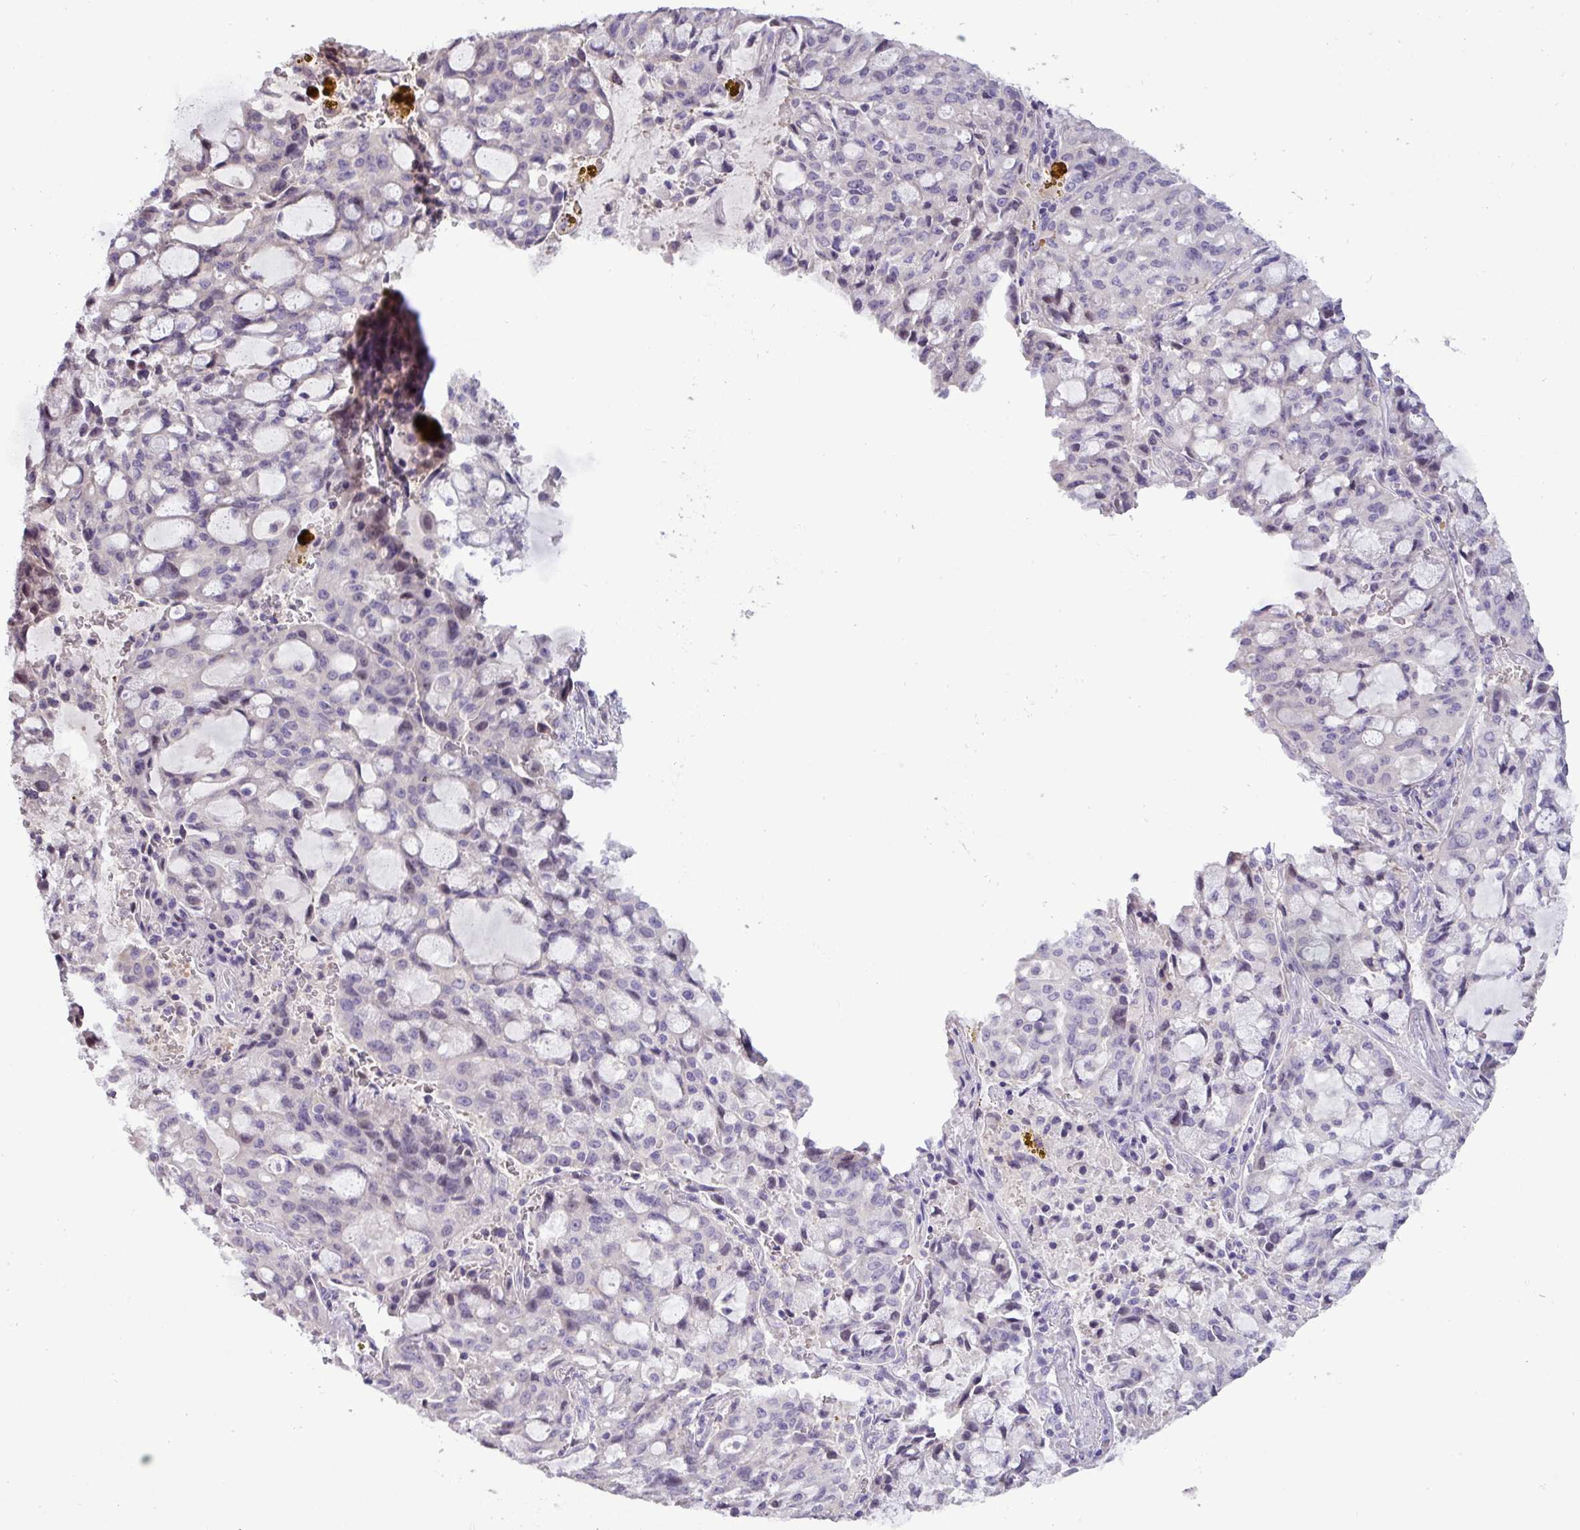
{"staining": {"intensity": "negative", "quantity": "none", "location": "none"}, "tissue": "lung cancer", "cell_type": "Tumor cells", "image_type": "cancer", "snomed": [{"axis": "morphology", "description": "Adenocarcinoma, NOS"}, {"axis": "topography", "description": "Lung"}], "caption": "A histopathology image of human adenocarcinoma (lung) is negative for staining in tumor cells.", "gene": "PNLDC1", "patient": {"sex": "female", "age": 44}}